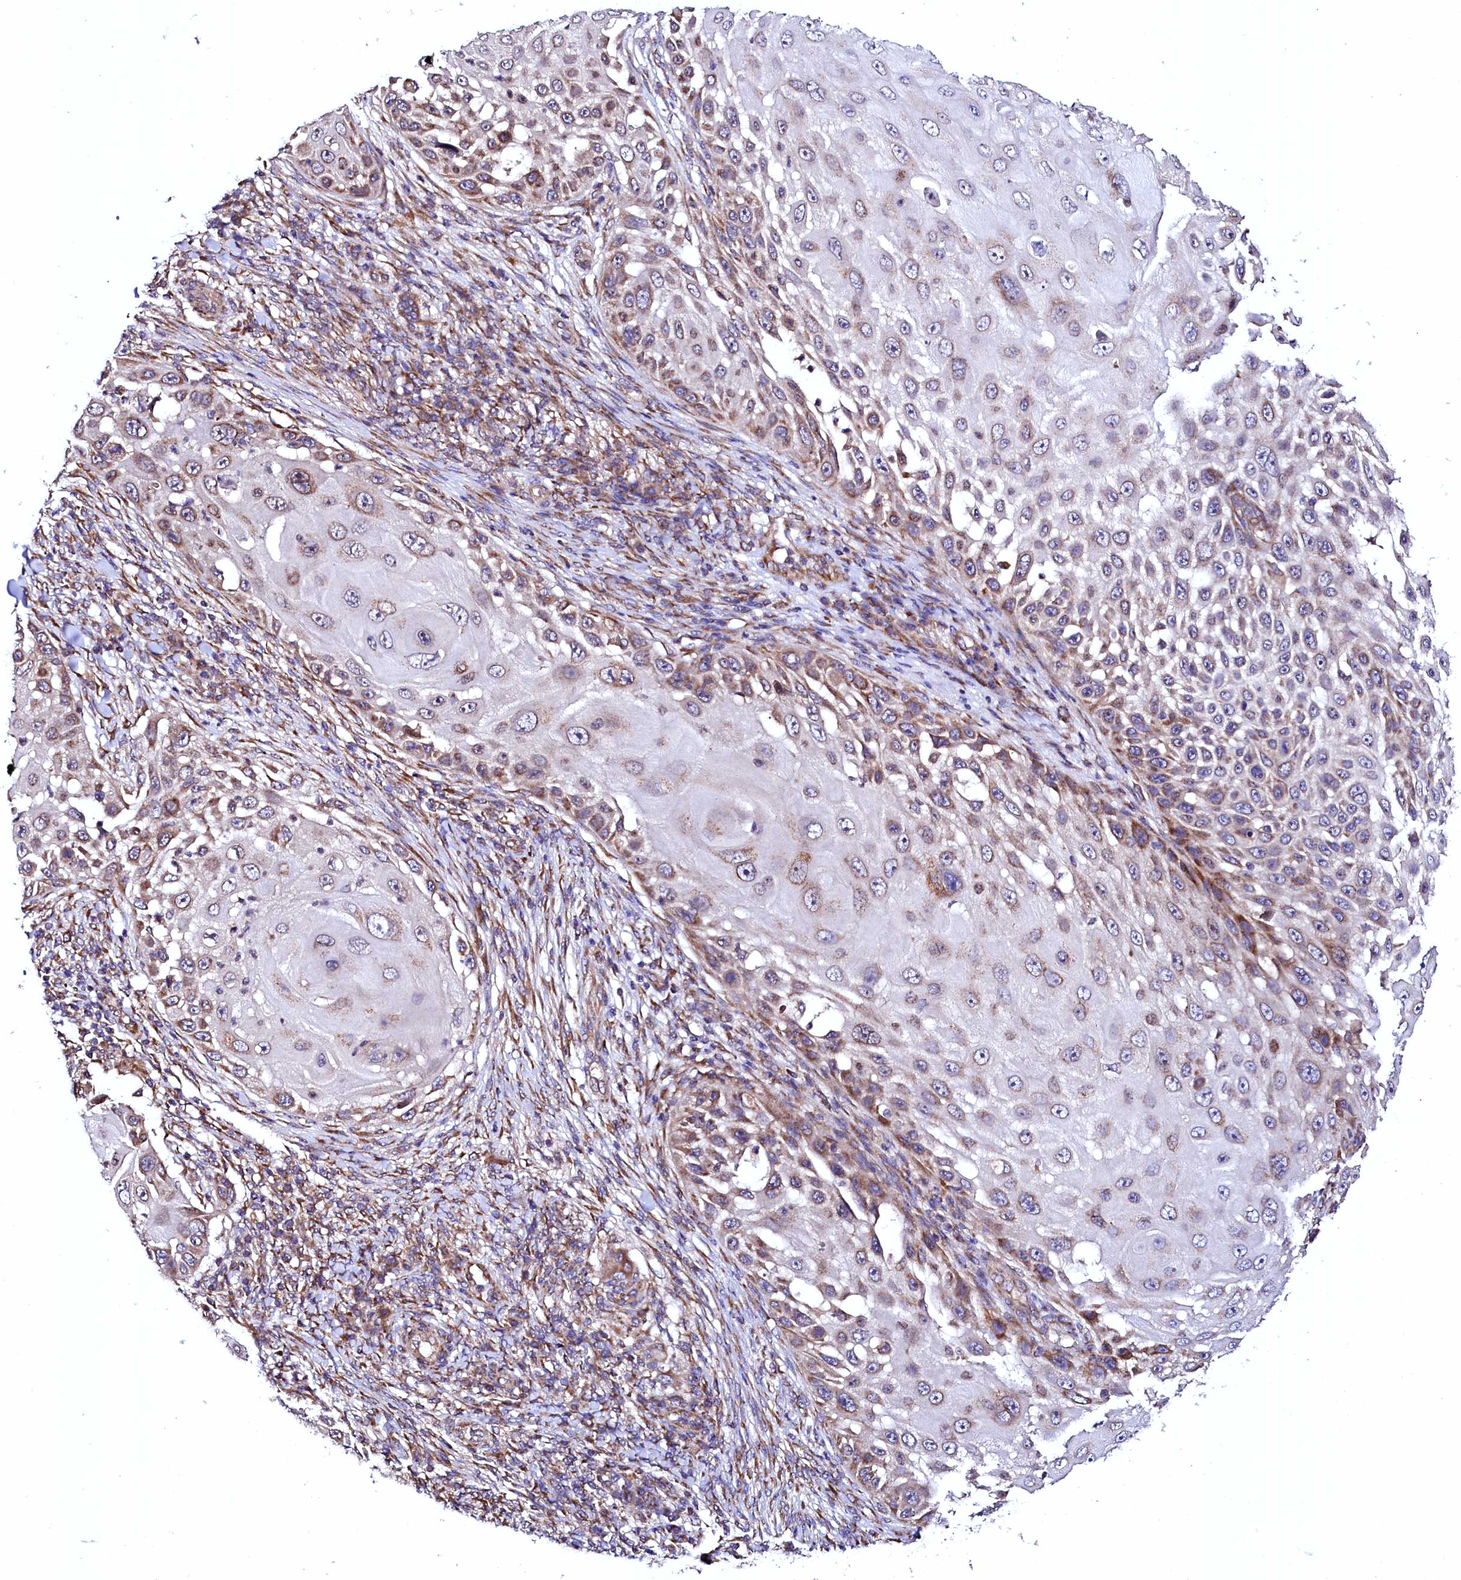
{"staining": {"intensity": "moderate", "quantity": "<25%", "location": "cytoplasmic/membranous"}, "tissue": "skin cancer", "cell_type": "Tumor cells", "image_type": "cancer", "snomed": [{"axis": "morphology", "description": "Squamous cell carcinoma, NOS"}, {"axis": "topography", "description": "Skin"}], "caption": "Moderate cytoplasmic/membranous protein staining is present in about <25% of tumor cells in squamous cell carcinoma (skin). Nuclei are stained in blue.", "gene": "UBE3C", "patient": {"sex": "female", "age": 44}}